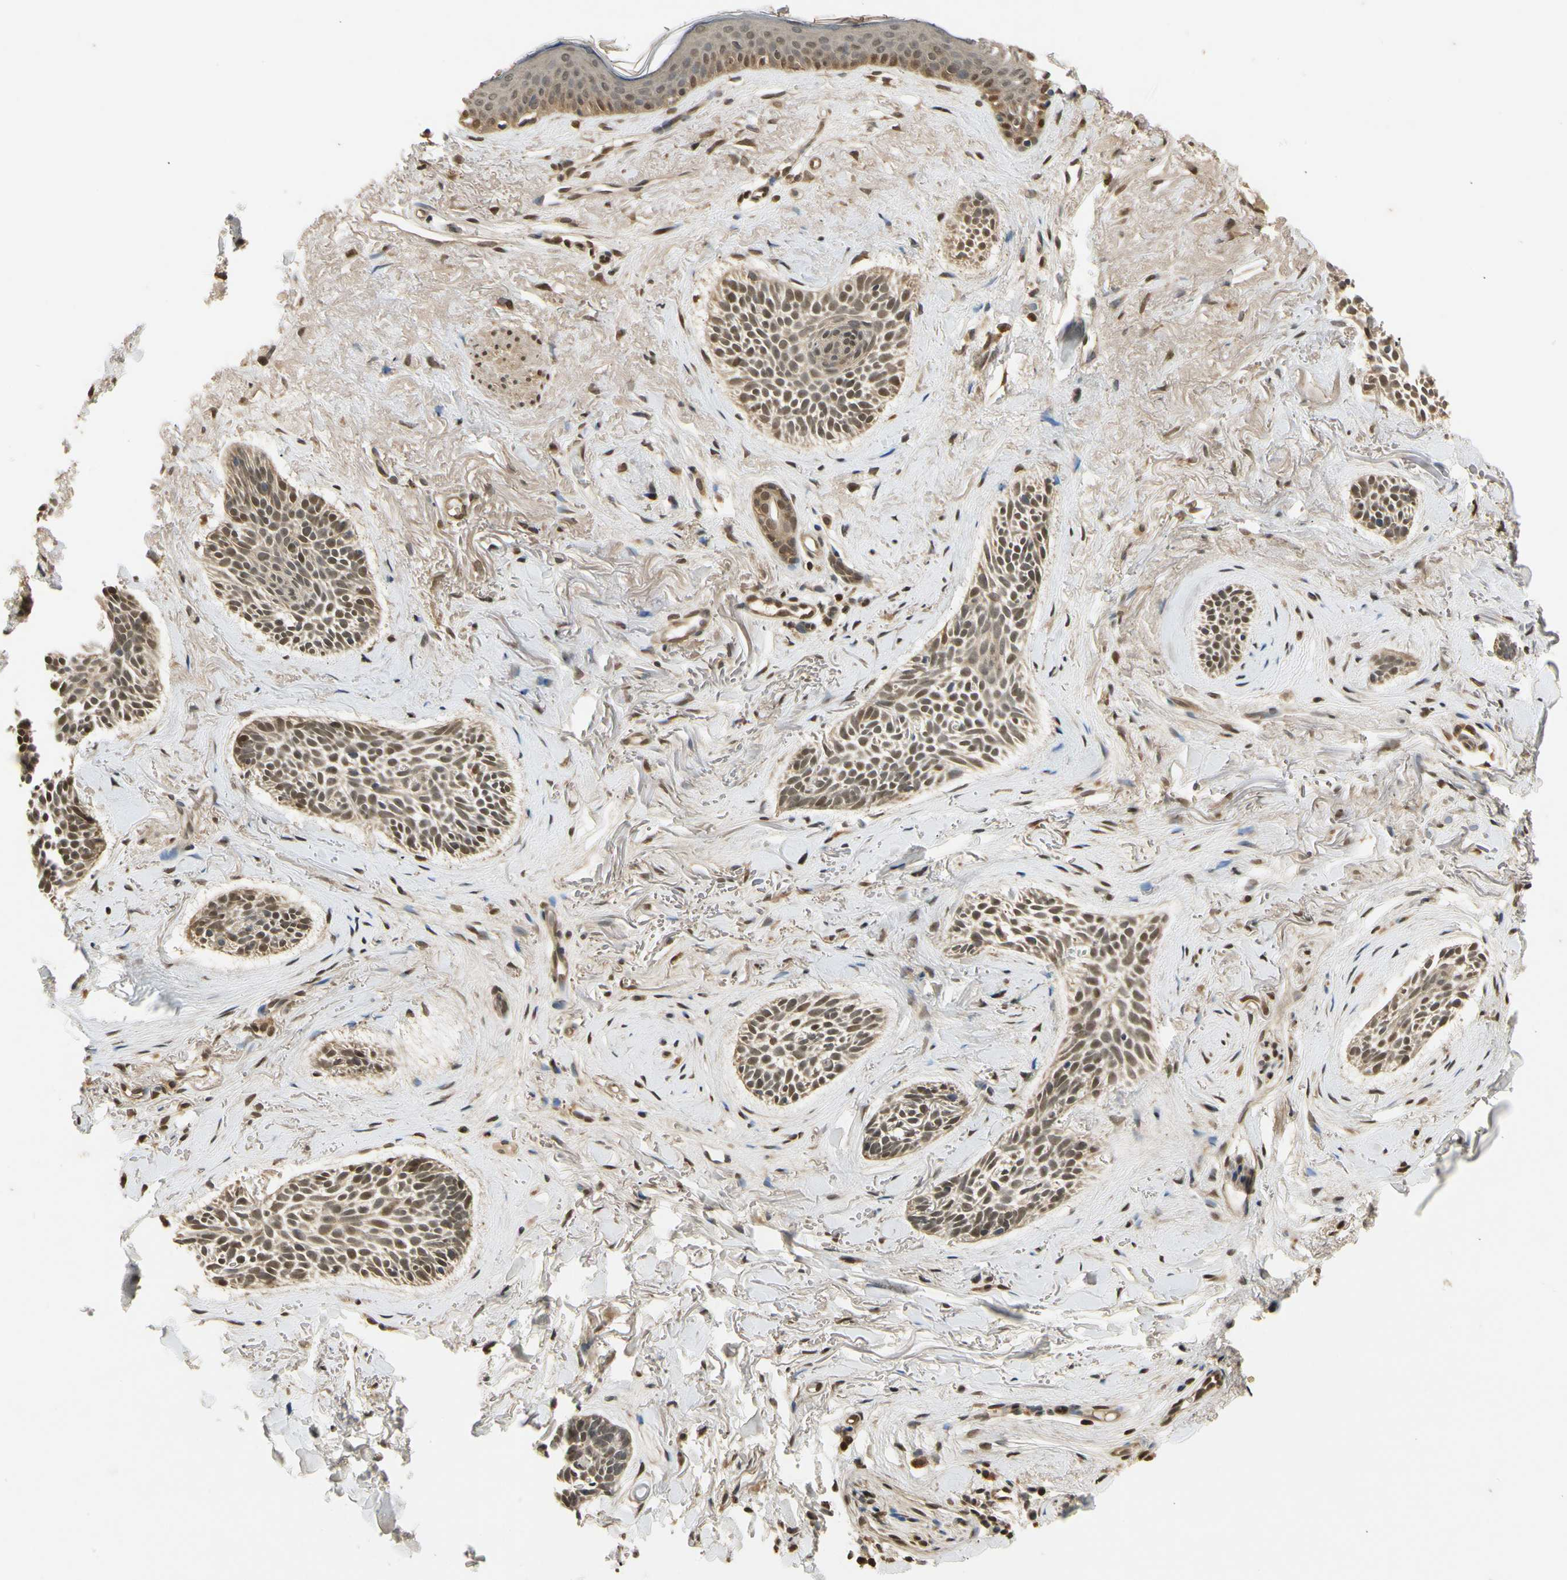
{"staining": {"intensity": "moderate", "quantity": ">75%", "location": "cytoplasmic/membranous,nuclear"}, "tissue": "skin cancer", "cell_type": "Tumor cells", "image_type": "cancer", "snomed": [{"axis": "morphology", "description": "Normal tissue, NOS"}, {"axis": "morphology", "description": "Basal cell carcinoma"}, {"axis": "topography", "description": "Skin"}], "caption": "The histopathology image displays staining of skin cancer, revealing moderate cytoplasmic/membranous and nuclear protein staining (brown color) within tumor cells.", "gene": "SOD1", "patient": {"sex": "female", "age": 84}}